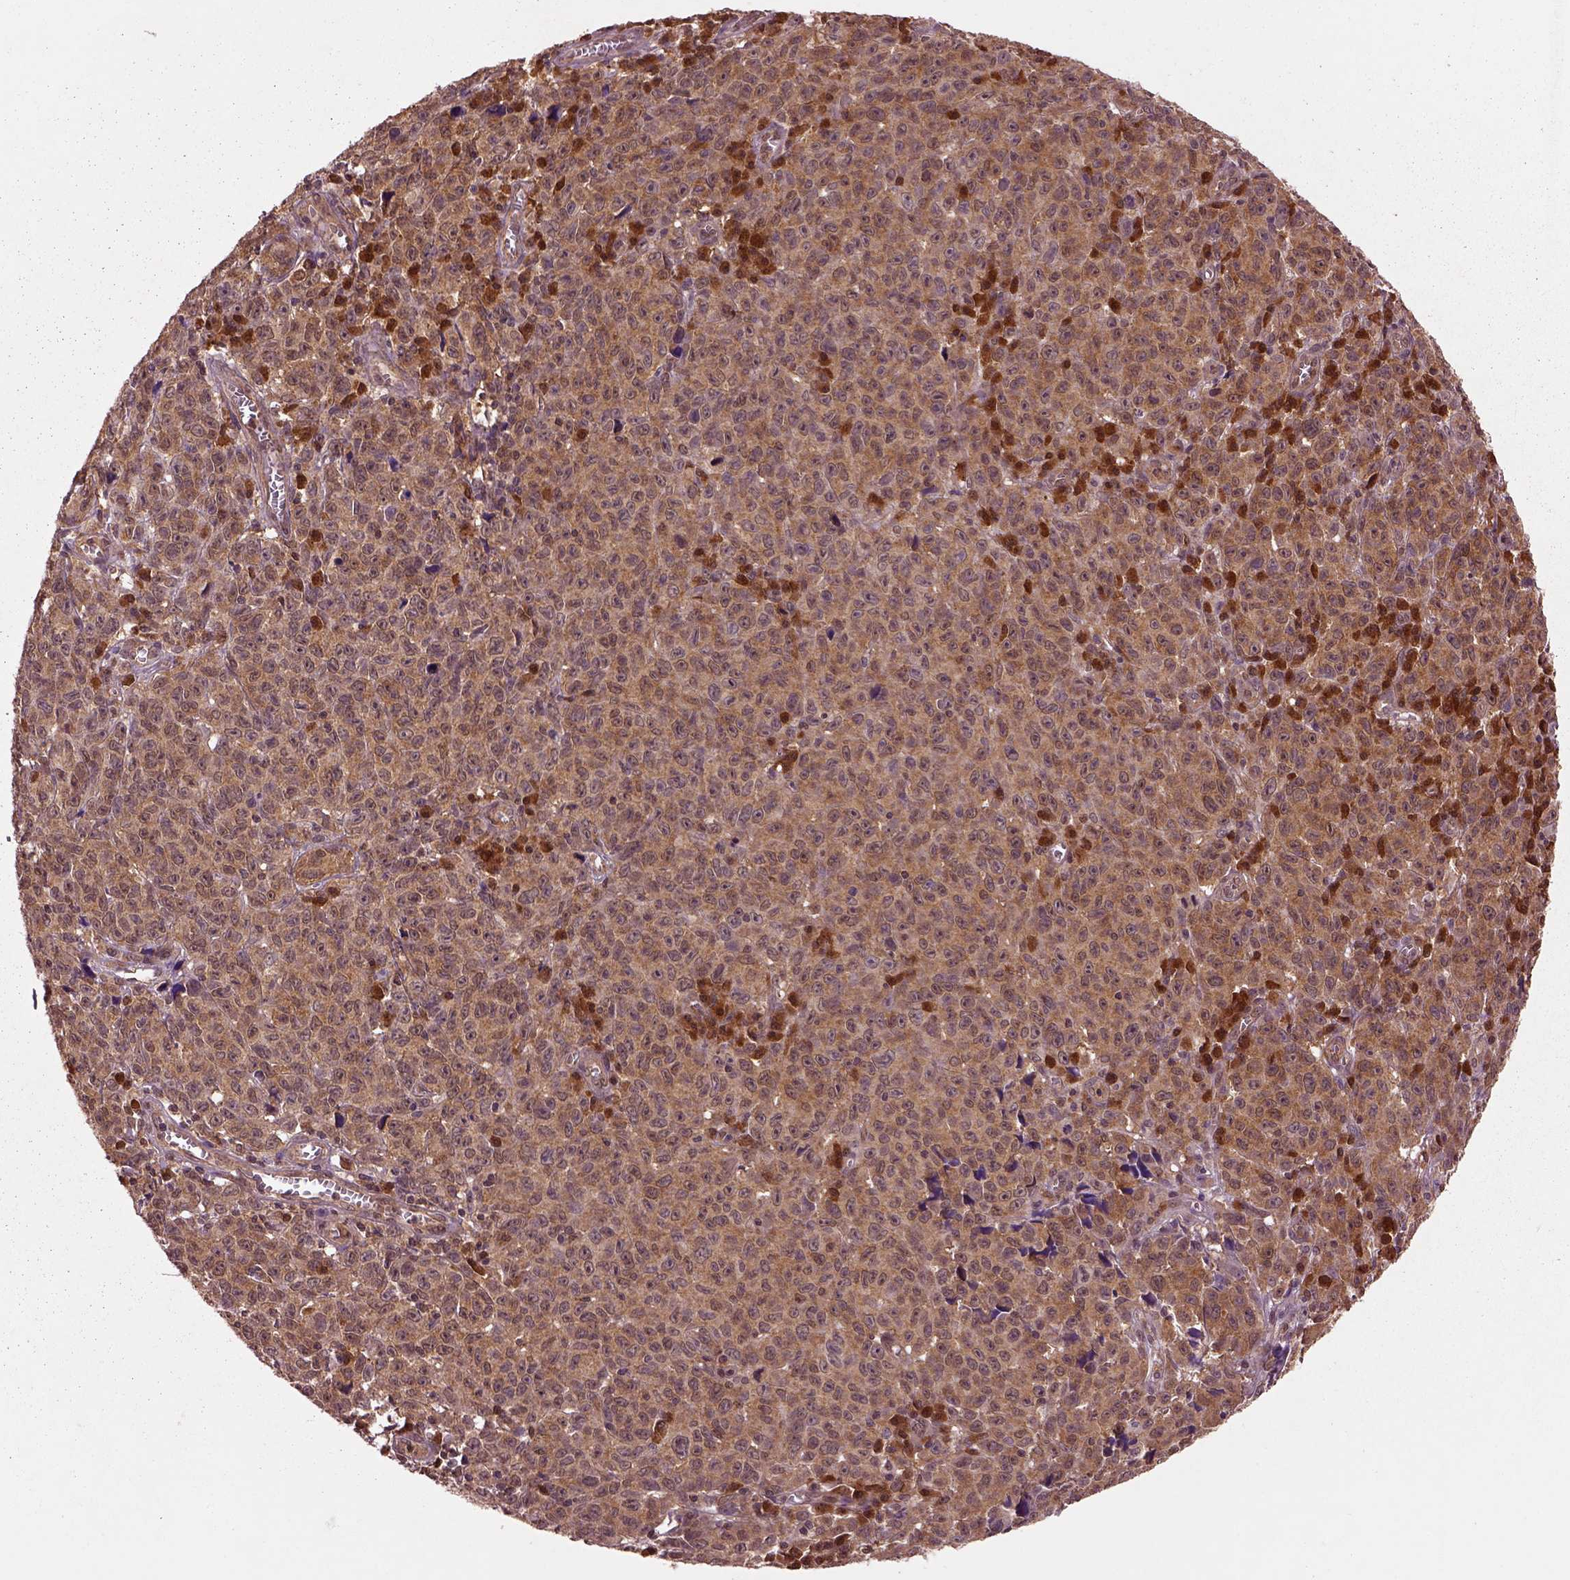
{"staining": {"intensity": "strong", "quantity": ">75%", "location": "cytoplasmic/membranous"}, "tissue": "melanoma", "cell_type": "Tumor cells", "image_type": "cancer", "snomed": [{"axis": "morphology", "description": "Malignant melanoma, NOS"}, {"axis": "topography", "description": "Vulva, labia, clitoris and Bartholin´s gland, NO"}], "caption": "A histopathology image of melanoma stained for a protein exhibits strong cytoplasmic/membranous brown staining in tumor cells.", "gene": "MDP1", "patient": {"sex": "female", "age": 75}}